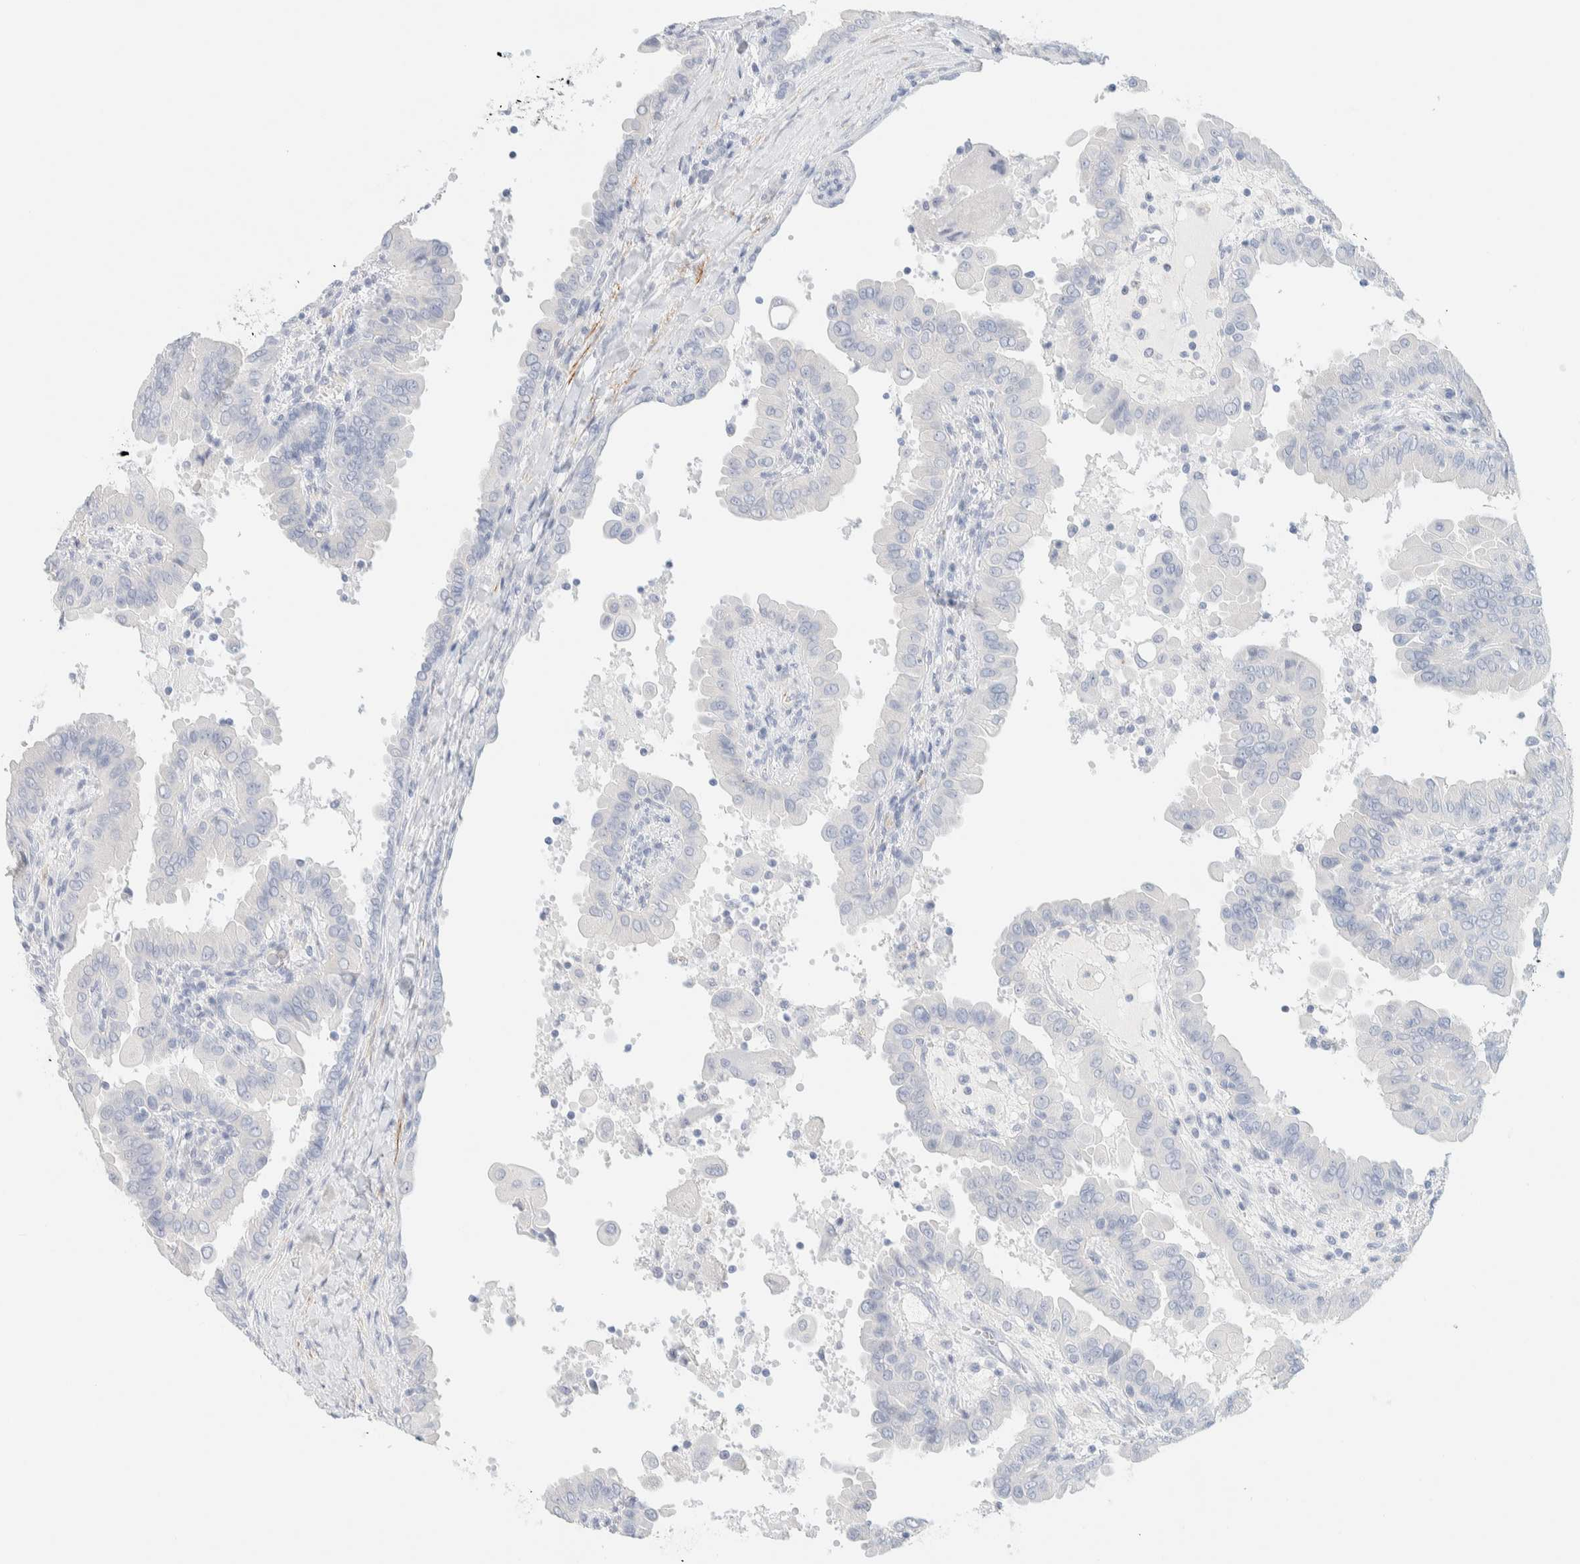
{"staining": {"intensity": "negative", "quantity": "none", "location": "none"}, "tissue": "thyroid cancer", "cell_type": "Tumor cells", "image_type": "cancer", "snomed": [{"axis": "morphology", "description": "Papillary adenocarcinoma, NOS"}, {"axis": "topography", "description": "Thyroid gland"}], "caption": "This histopathology image is of papillary adenocarcinoma (thyroid) stained with immunohistochemistry to label a protein in brown with the nuclei are counter-stained blue. There is no positivity in tumor cells.", "gene": "AFMID", "patient": {"sex": "male", "age": 33}}